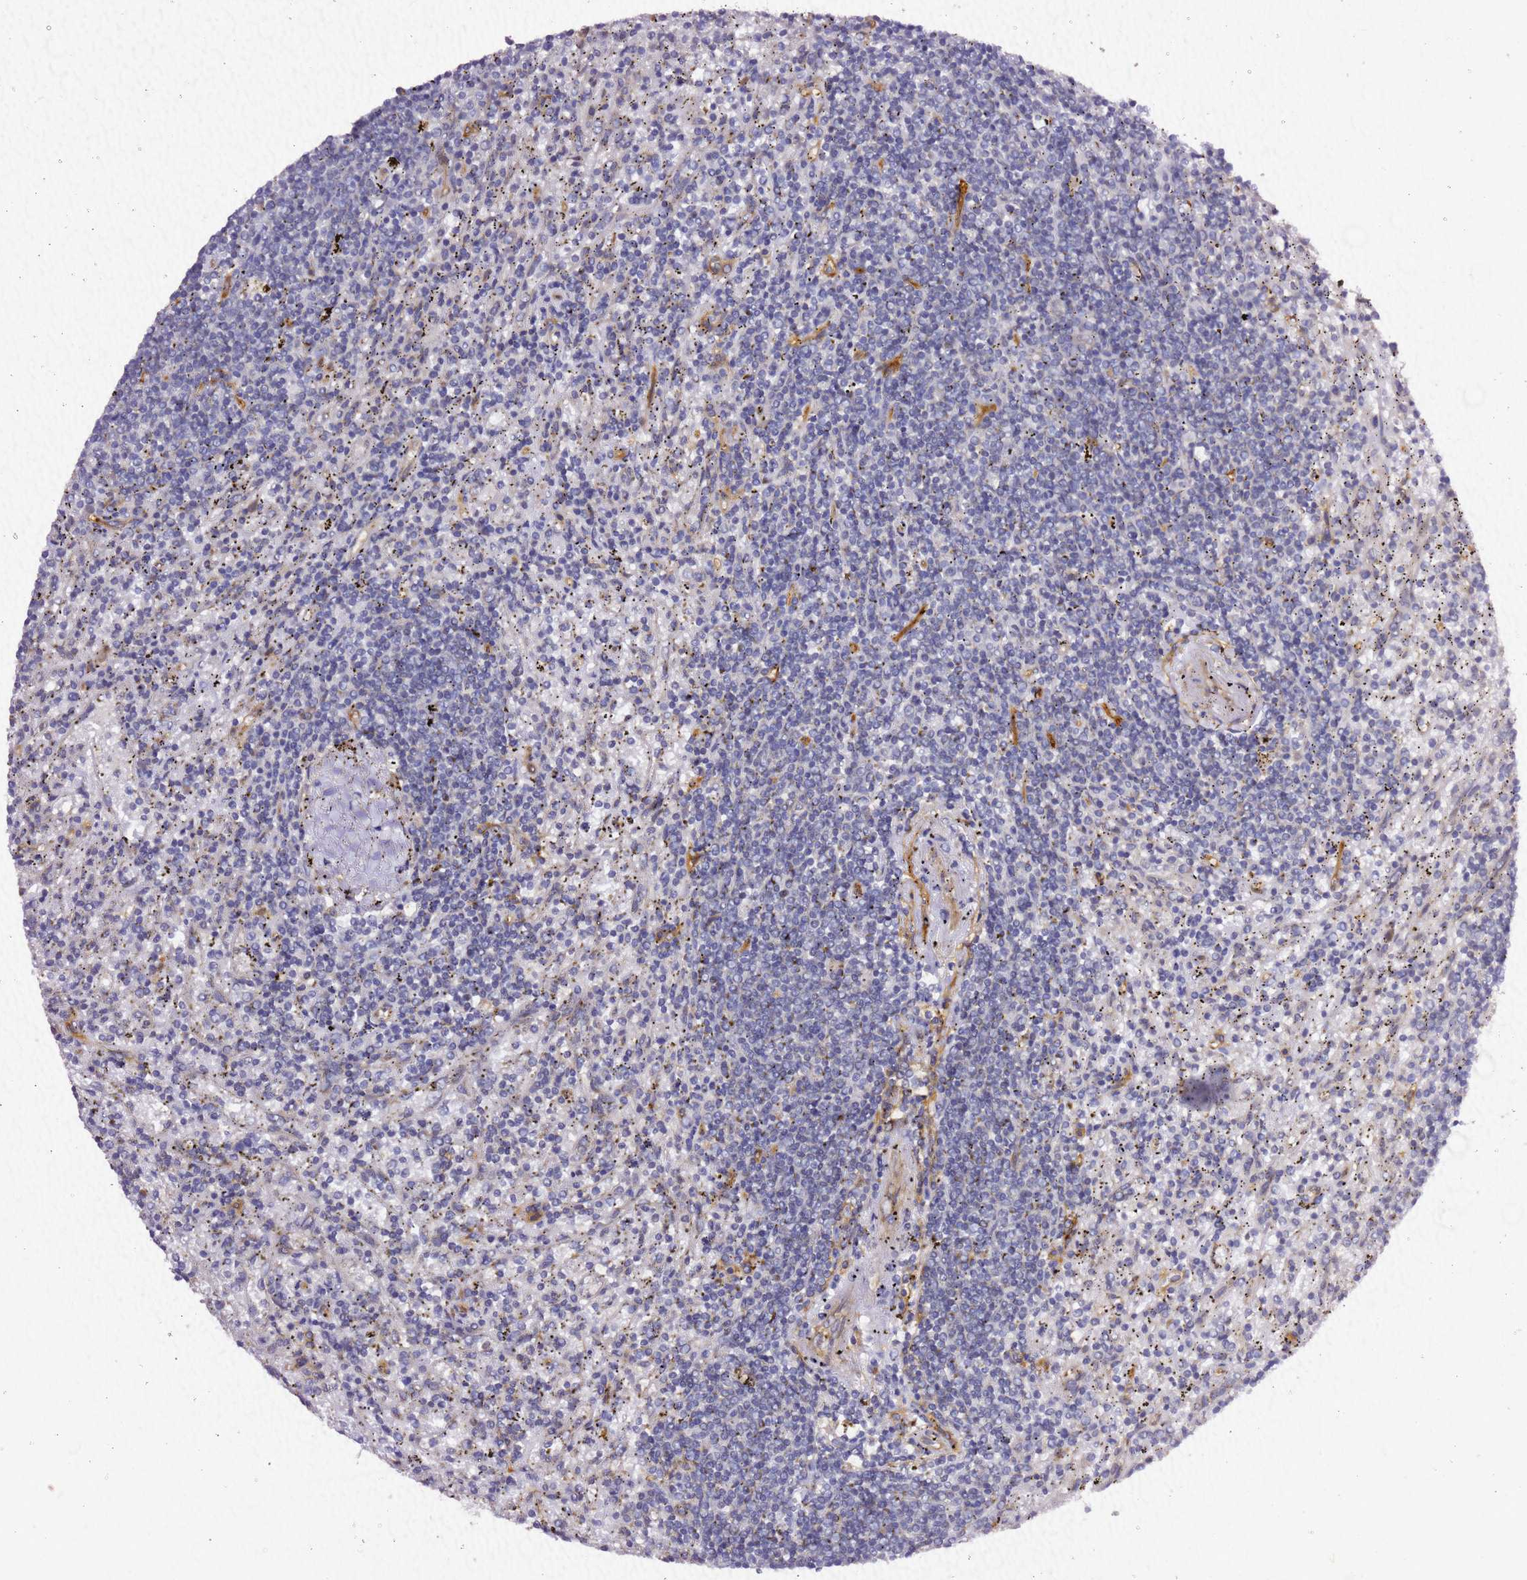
{"staining": {"intensity": "negative", "quantity": "none", "location": "none"}, "tissue": "lymphoma", "cell_type": "Tumor cells", "image_type": "cancer", "snomed": [{"axis": "morphology", "description": "Malignant lymphoma, non-Hodgkin's type, Low grade"}, {"axis": "topography", "description": "Spleen"}], "caption": "A micrograph of human lymphoma is negative for staining in tumor cells. (DAB (3,3'-diaminobenzidine) immunohistochemistry with hematoxylin counter stain).", "gene": "KIF7", "patient": {"sex": "male", "age": 76}}